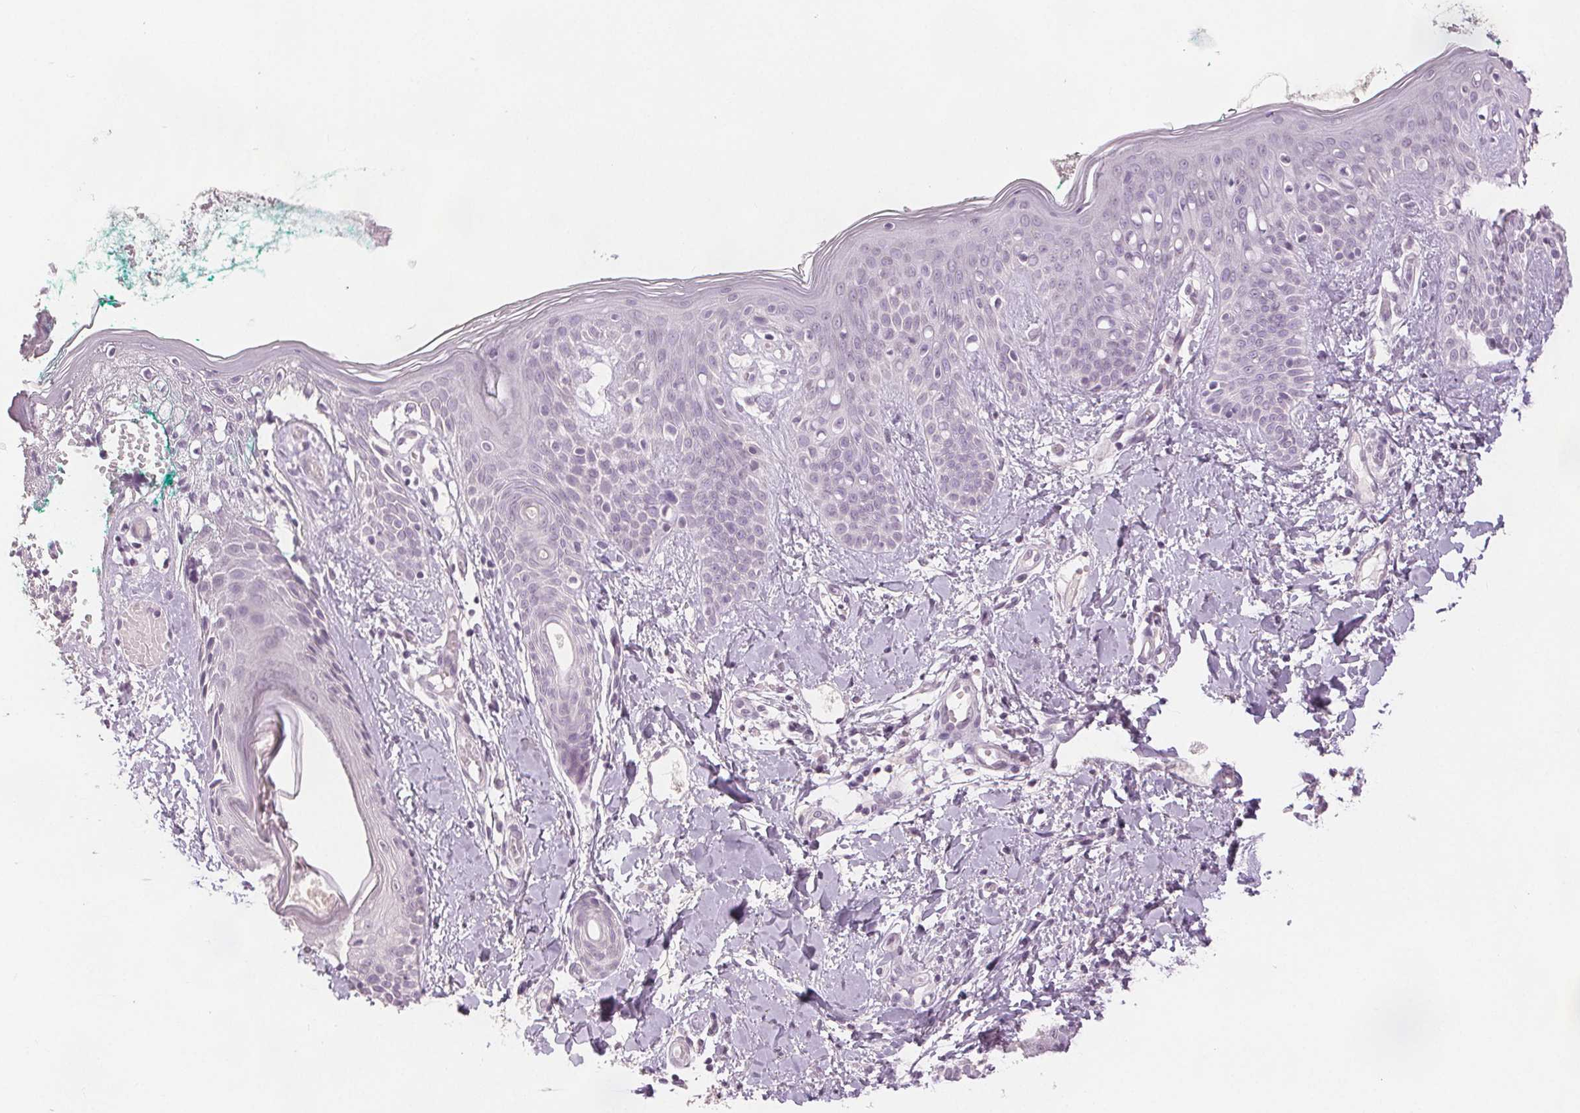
{"staining": {"intensity": "negative", "quantity": "none", "location": "none"}, "tissue": "skin", "cell_type": "Fibroblasts", "image_type": "normal", "snomed": [{"axis": "morphology", "description": "Normal tissue, NOS"}, {"axis": "topography", "description": "Skin"}], "caption": "Immunohistochemistry histopathology image of benign skin: human skin stained with DAB displays no significant protein staining in fibroblasts. Brightfield microscopy of immunohistochemistry (IHC) stained with DAB (3,3'-diaminobenzidine) (brown) and hematoxylin (blue), captured at high magnification.", "gene": "SLC27A5", "patient": {"sex": "male", "age": 16}}